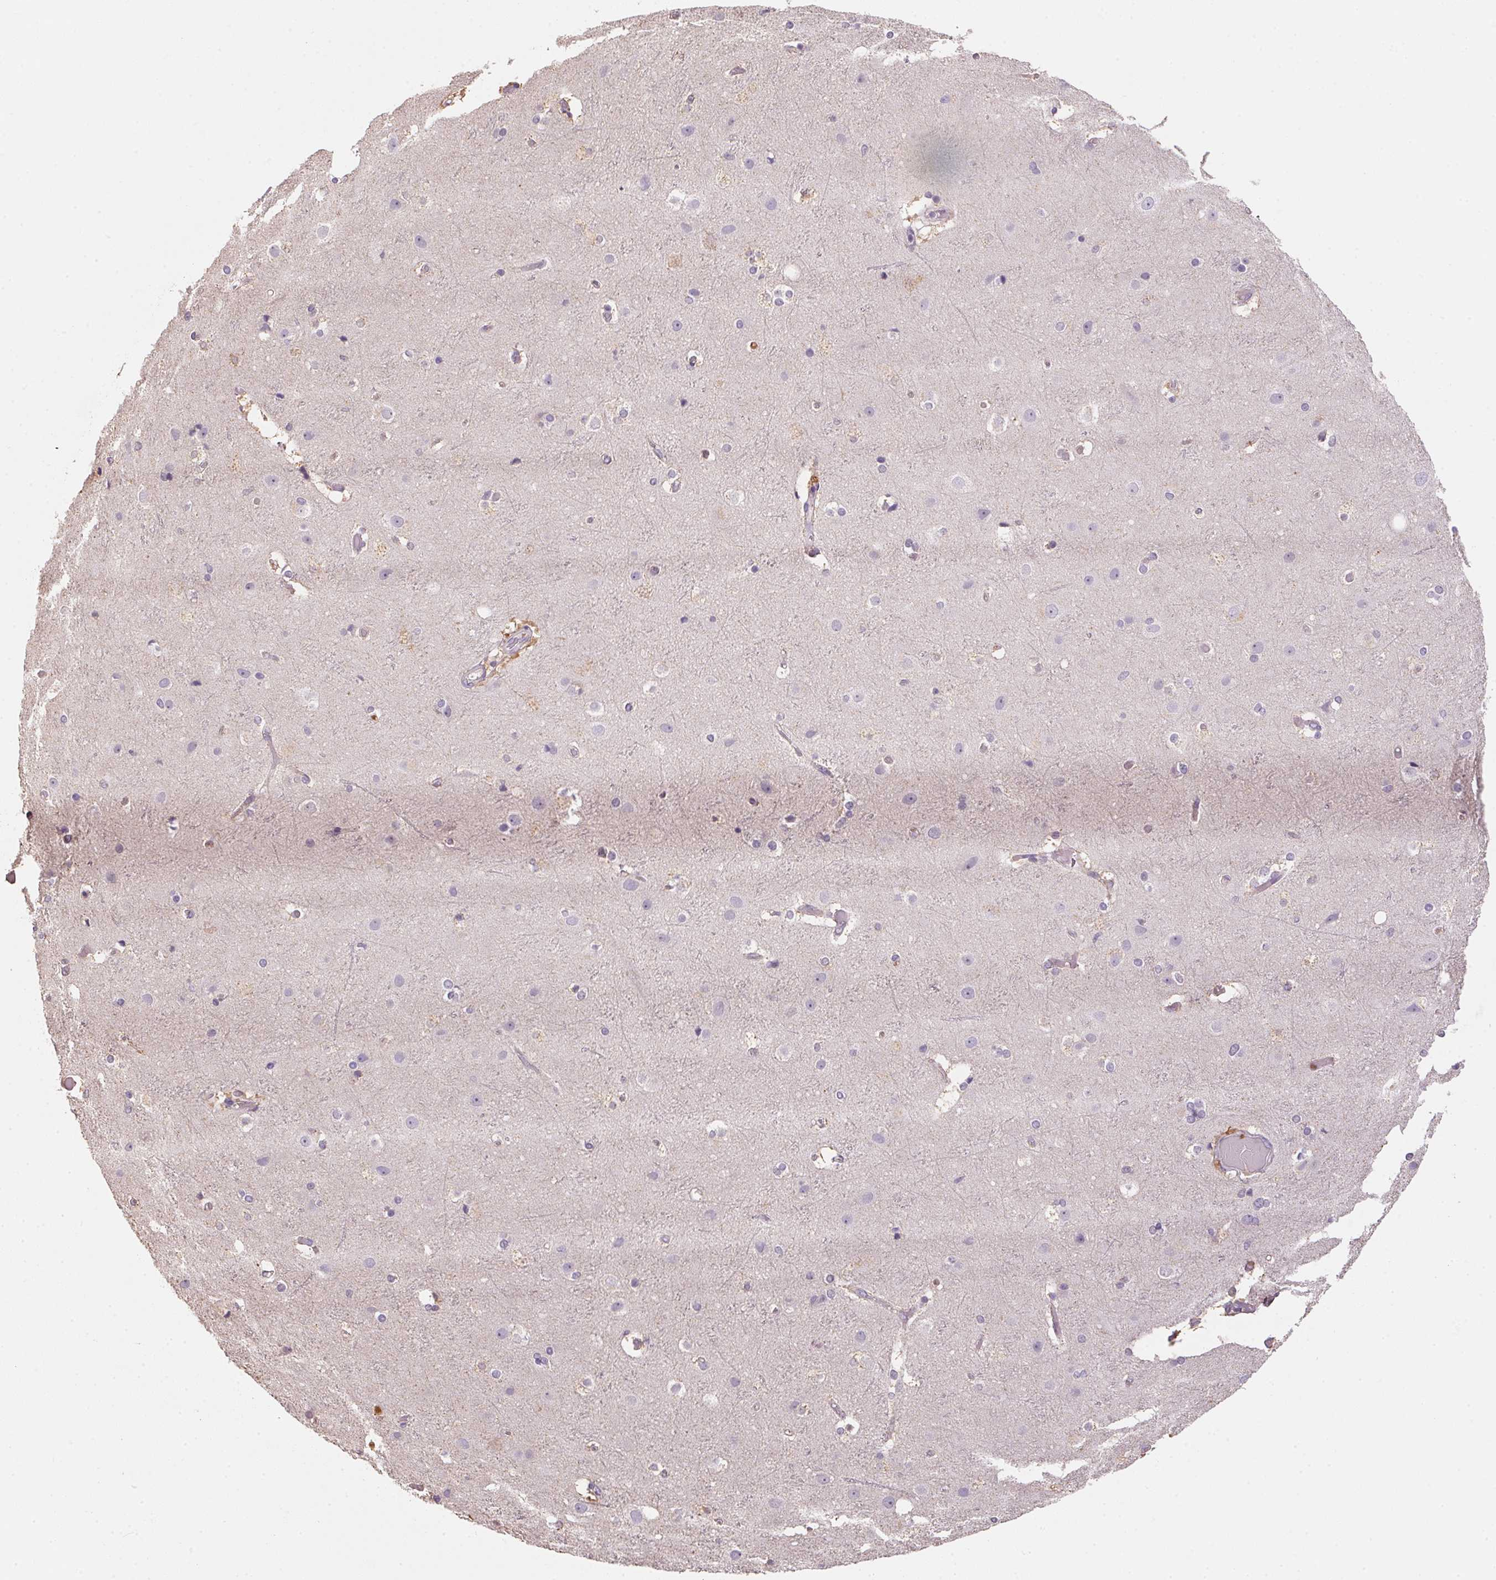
{"staining": {"intensity": "negative", "quantity": "none", "location": "none"}, "tissue": "cerebral cortex", "cell_type": "Endothelial cells", "image_type": "normal", "snomed": [{"axis": "morphology", "description": "Normal tissue, NOS"}, {"axis": "topography", "description": "Cerebral cortex"}], "caption": "Immunohistochemistry photomicrograph of normal human cerebral cortex stained for a protein (brown), which reveals no expression in endothelial cells. Brightfield microscopy of immunohistochemistry stained with DAB (brown) and hematoxylin (blue), captured at high magnification.", "gene": "ALDH8A1", "patient": {"sex": "female", "age": 52}}